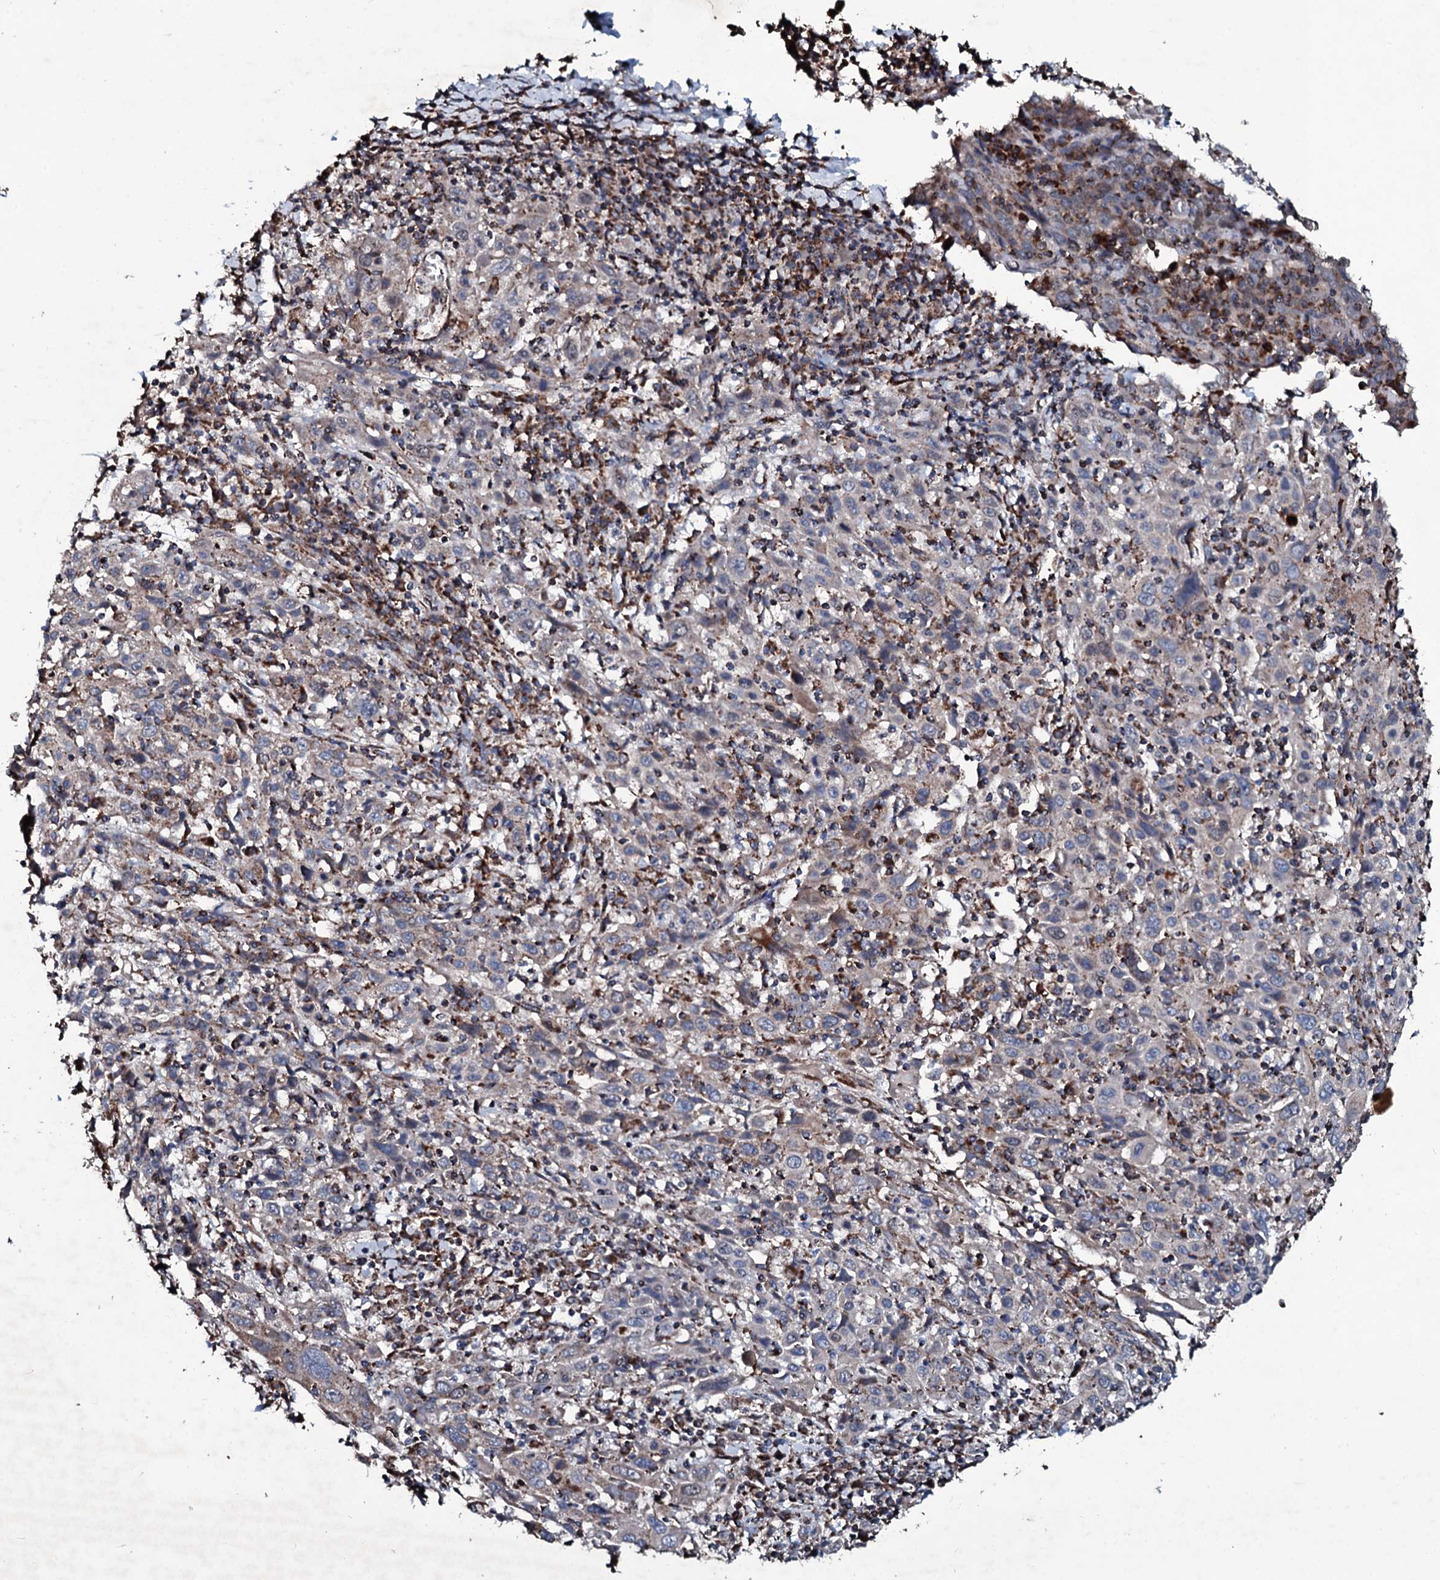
{"staining": {"intensity": "weak", "quantity": "<25%", "location": "cytoplasmic/membranous"}, "tissue": "cervical cancer", "cell_type": "Tumor cells", "image_type": "cancer", "snomed": [{"axis": "morphology", "description": "Squamous cell carcinoma, NOS"}, {"axis": "topography", "description": "Cervix"}], "caption": "Tumor cells show no significant positivity in cervical cancer (squamous cell carcinoma).", "gene": "DYNC2I2", "patient": {"sex": "female", "age": 46}}